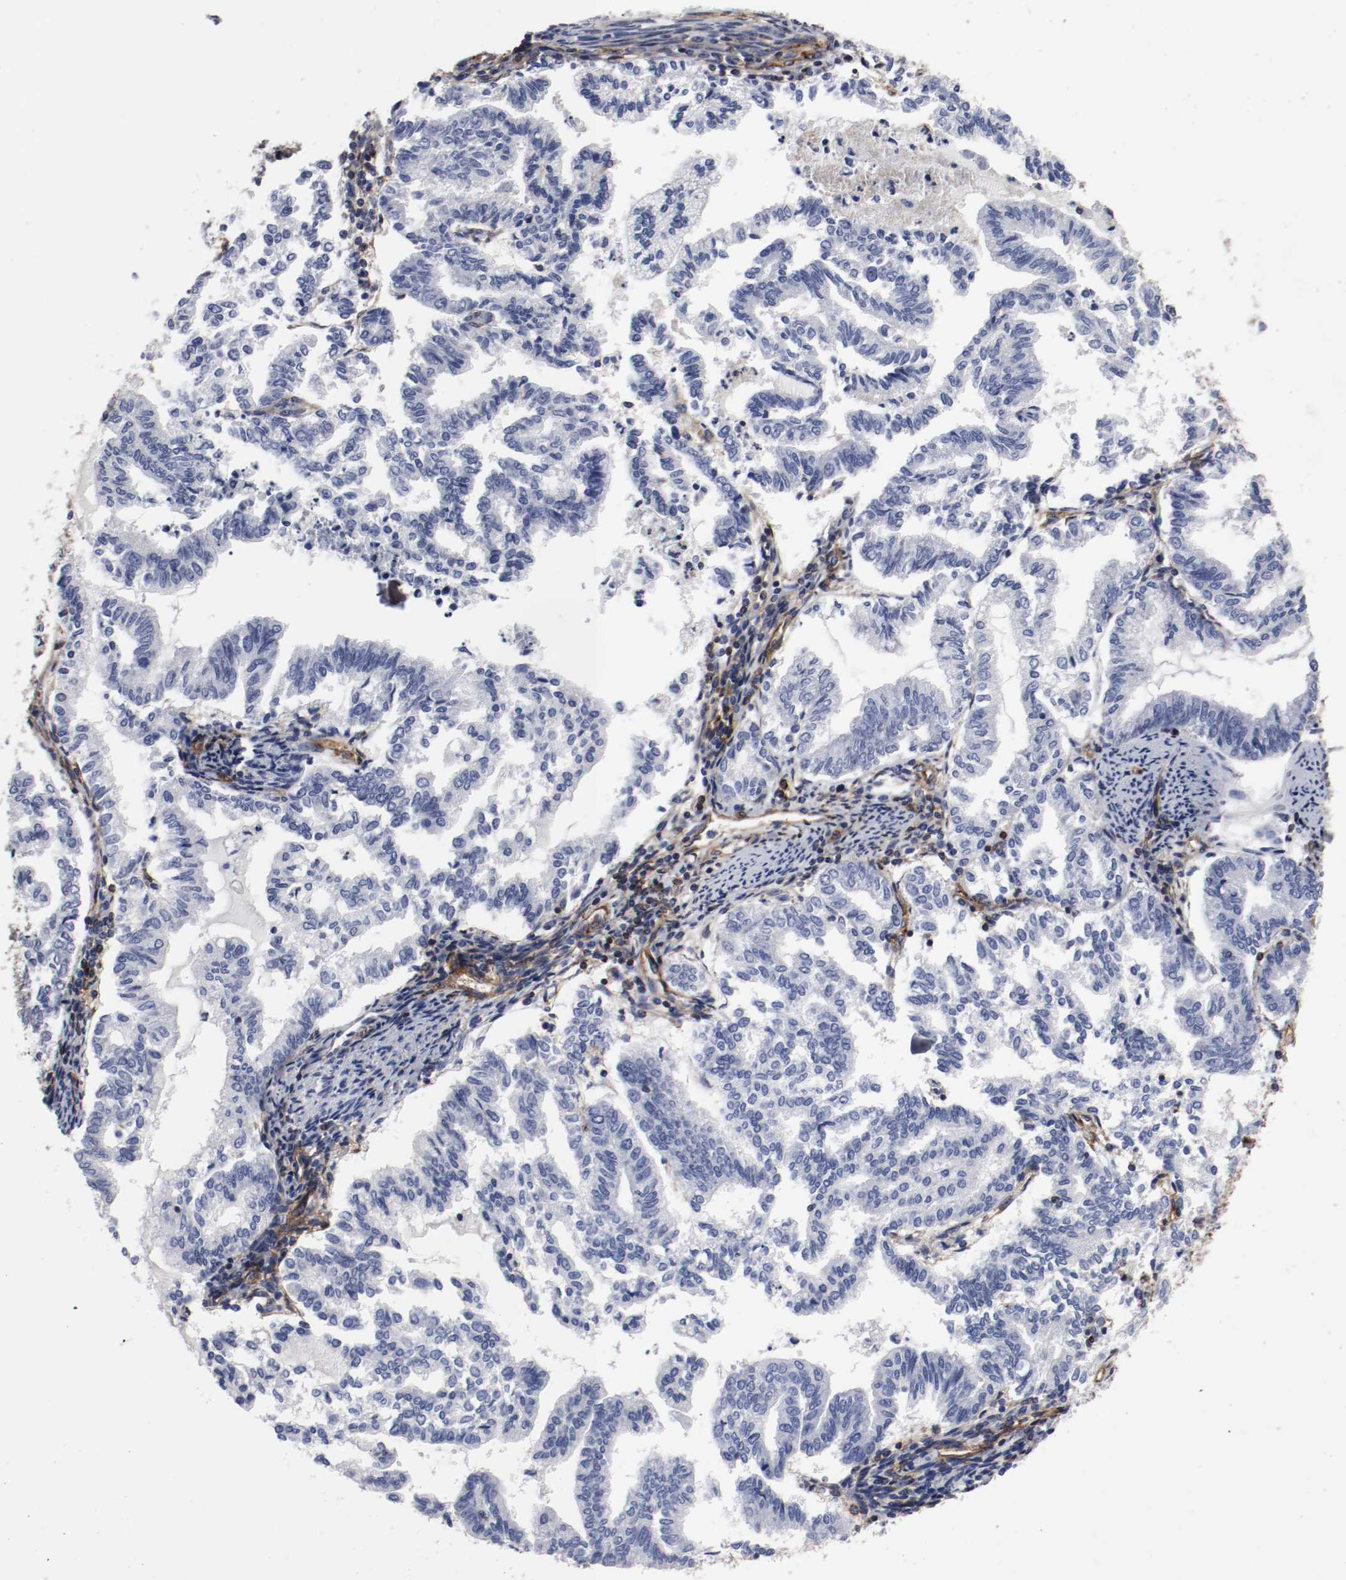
{"staining": {"intensity": "negative", "quantity": "none", "location": "none"}, "tissue": "endometrial cancer", "cell_type": "Tumor cells", "image_type": "cancer", "snomed": [{"axis": "morphology", "description": "Adenocarcinoma, NOS"}, {"axis": "topography", "description": "Endometrium"}], "caption": "Endometrial cancer was stained to show a protein in brown. There is no significant positivity in tumor cells.", "gene": "IFITM1", "patient": {"sex": "female", "age": 79}}